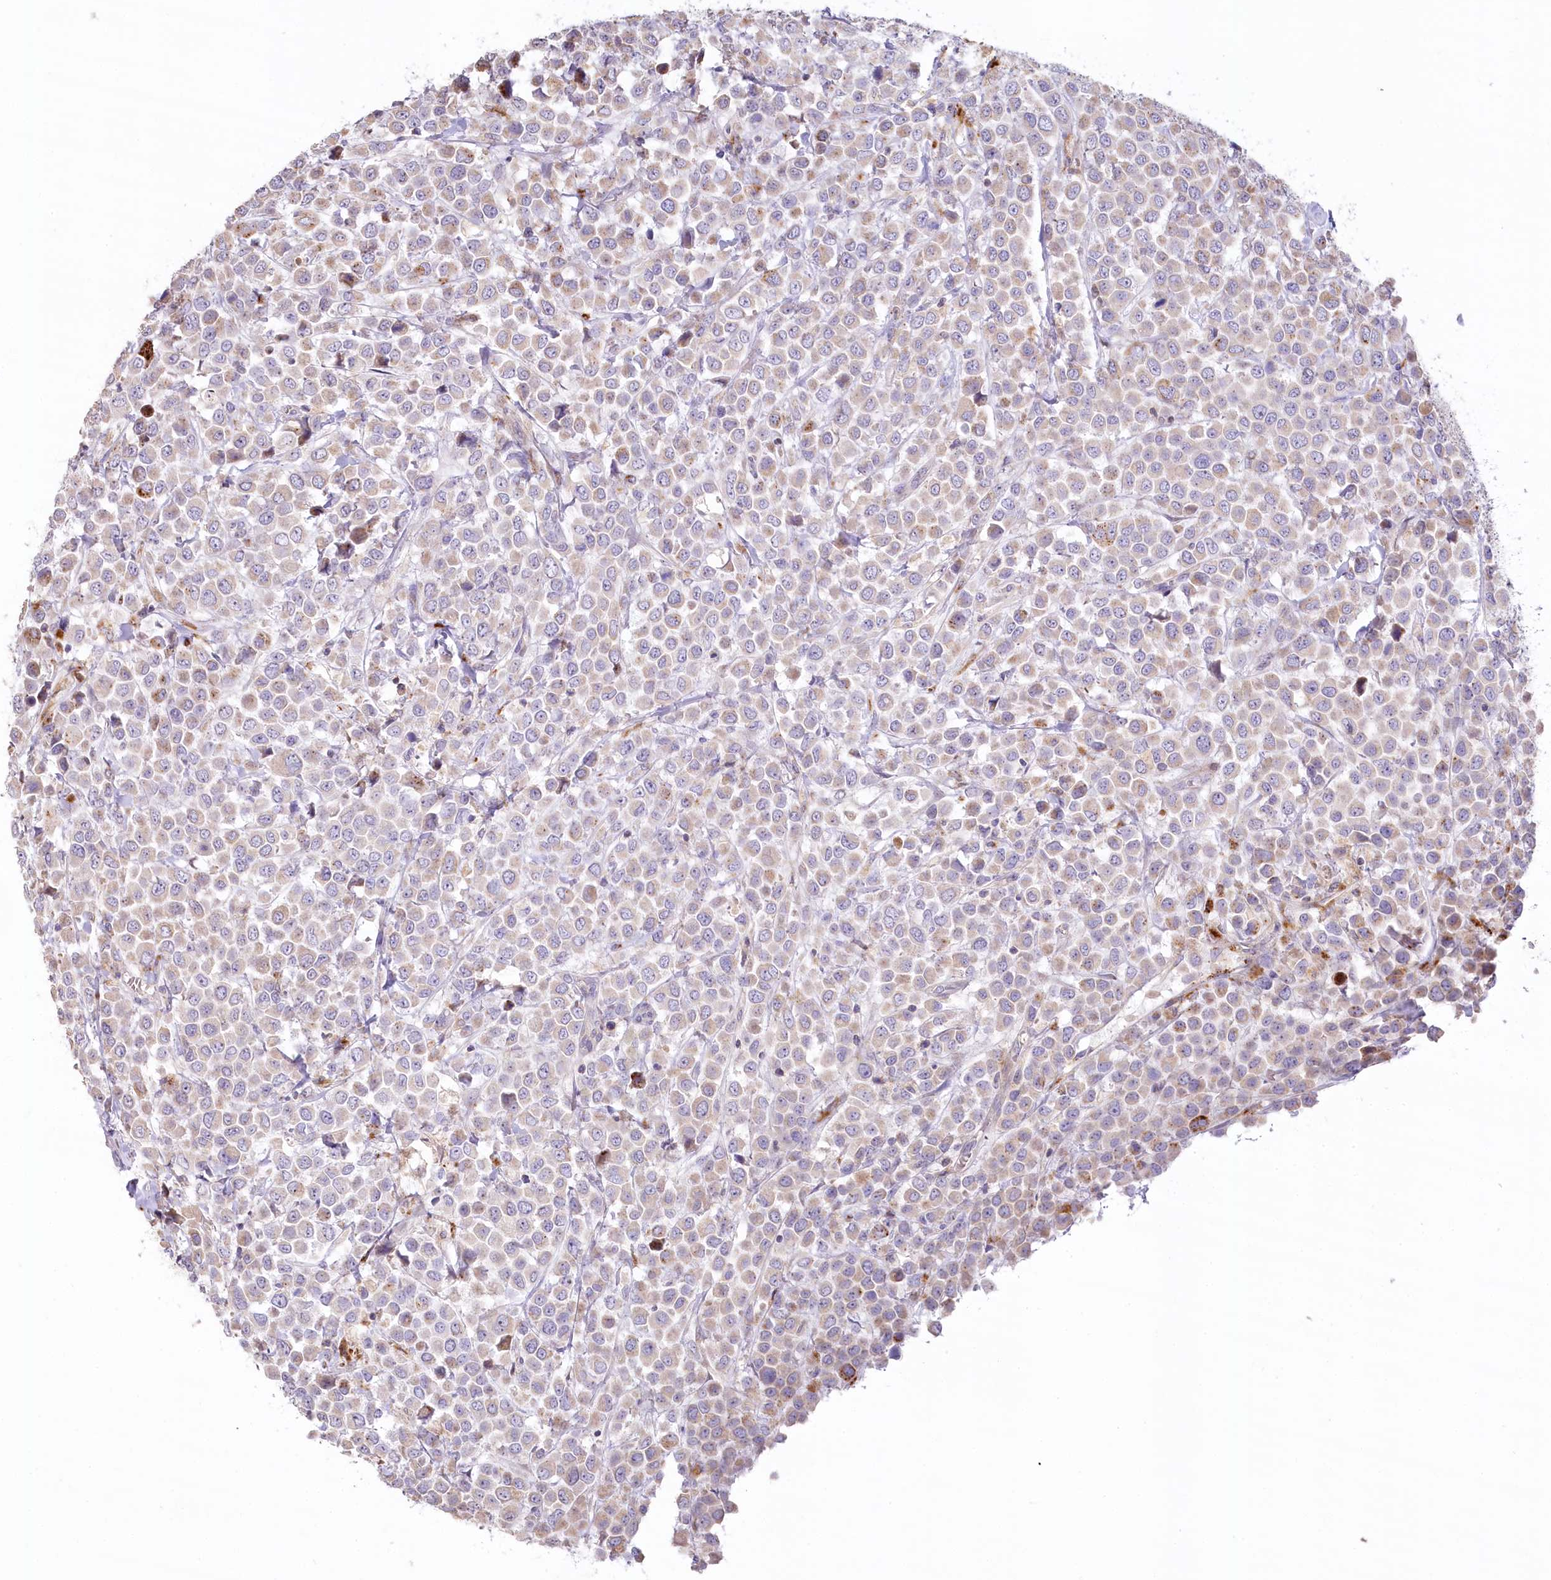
{"staining": {"intensity": "weak", "quantity": "25%-75%", "location": "cytoplasmic/membranous"}, "tissue": "breast cancer", "cell_type": "Tumor cells", "image_type": "cancer", "snomed": [{"axis": "morphology", "description": "Duct carcinoma"}, {"axis": "topography", "description": "Breast"}], "caption": "Protein staining exhibits weak cytoplasmic/membranous positivity in approximately 25%-75% of tumor cells in invasive ductal carcinoma (breast).", "gene": "SLC6A11", "patient": {"sex": "female", "age": 61}}